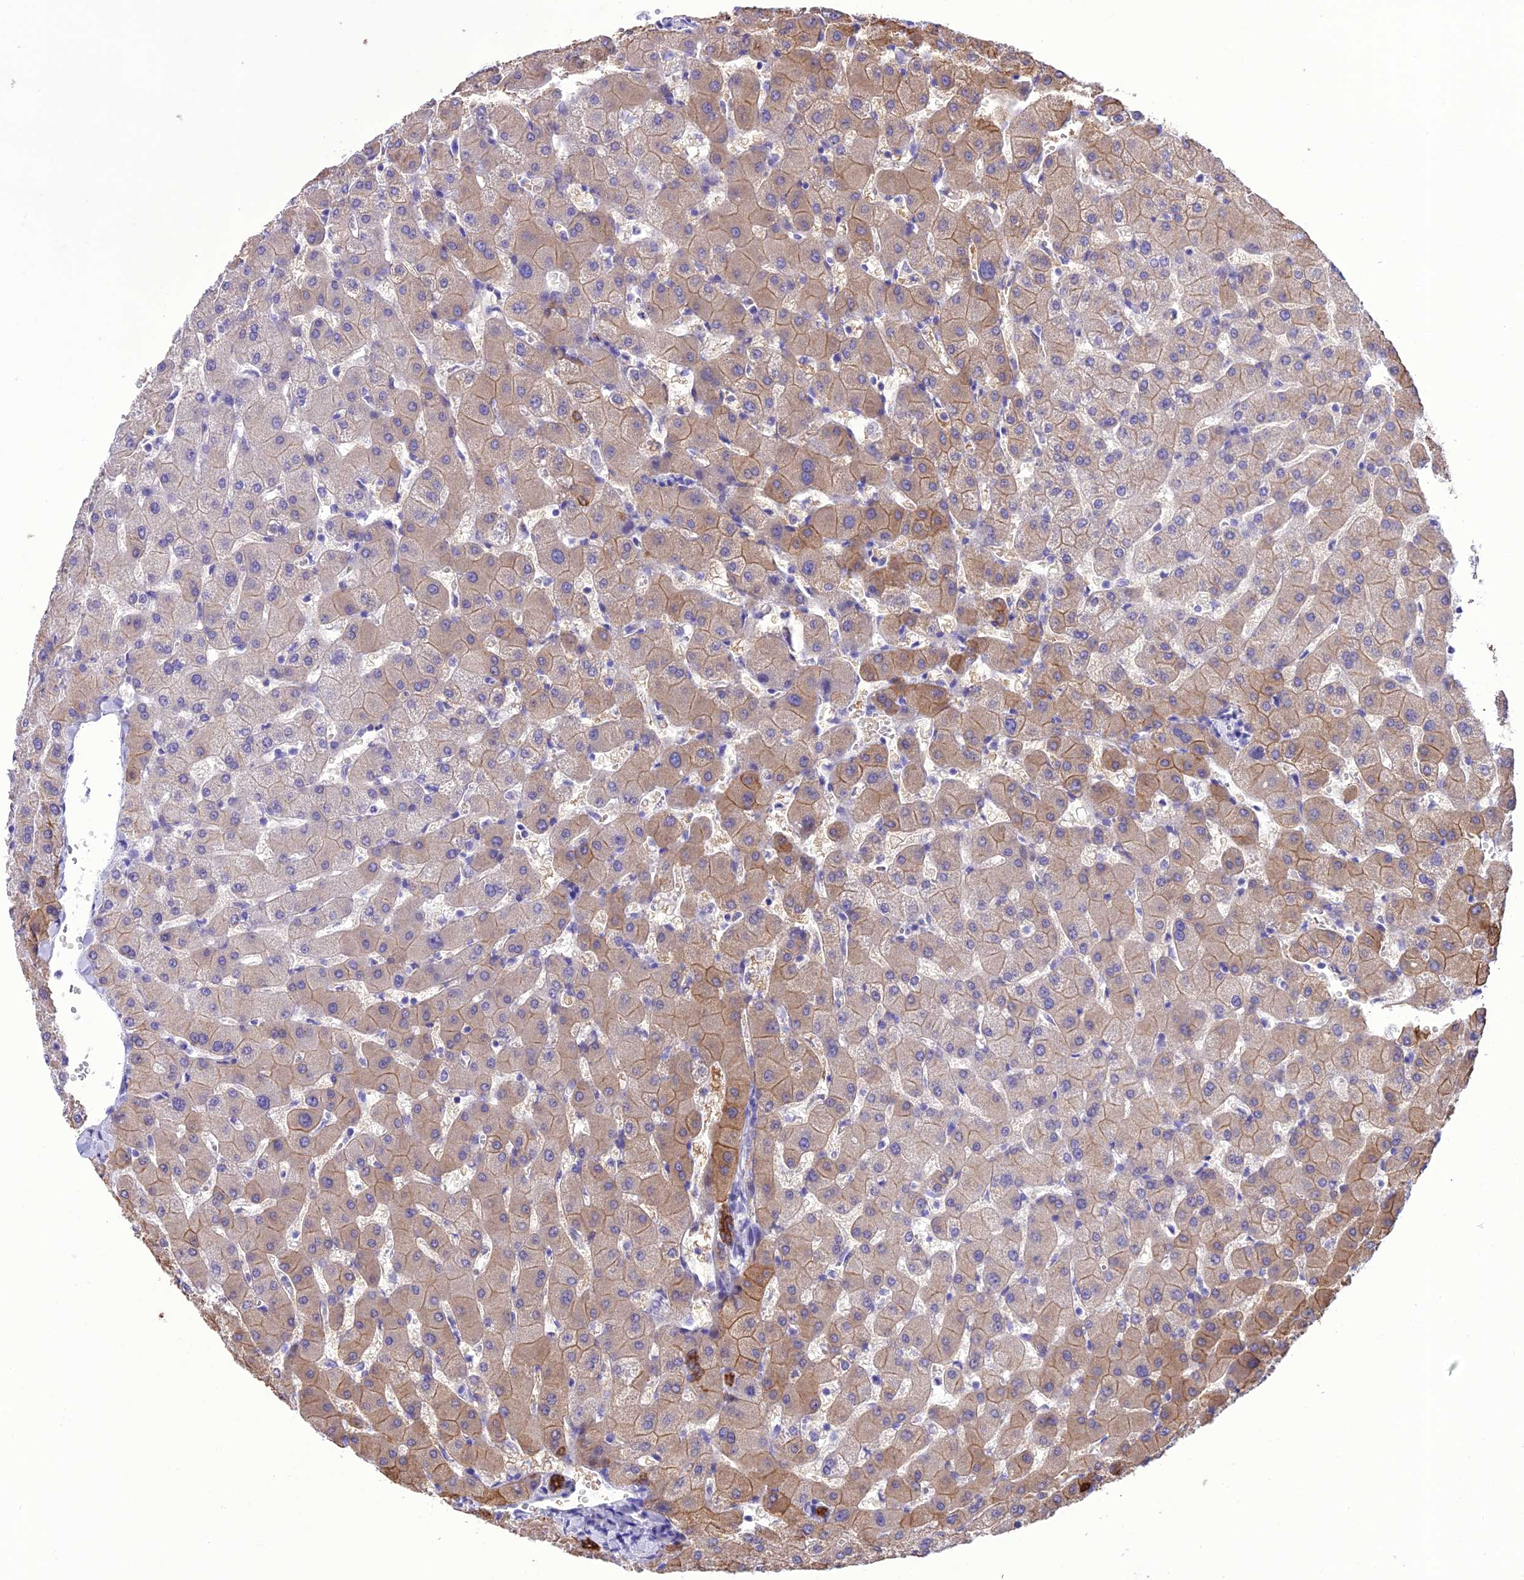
{"staining": {"intensity": "strong", "quantity": ">75%", "location": "cytoplasmic/membranous"}, "tissue": "liver", "cell_type": "Cholangiocytes", "image_type": "normal", "snomed": [{"axis": "morphology", "description": "Normal tissue, NOS"}, {"axis": "topography", "description": "Liver"}], "caption": "Brown immunohistochemical staining in benign liver reveals strong cytoplasmic/membranous staining in about >75% of cholangiocytes. (DAB IHC with brightfield microscopy, high magnification).", "gene": "VPS52", "patient": {"sex": "female", "age": 63}}